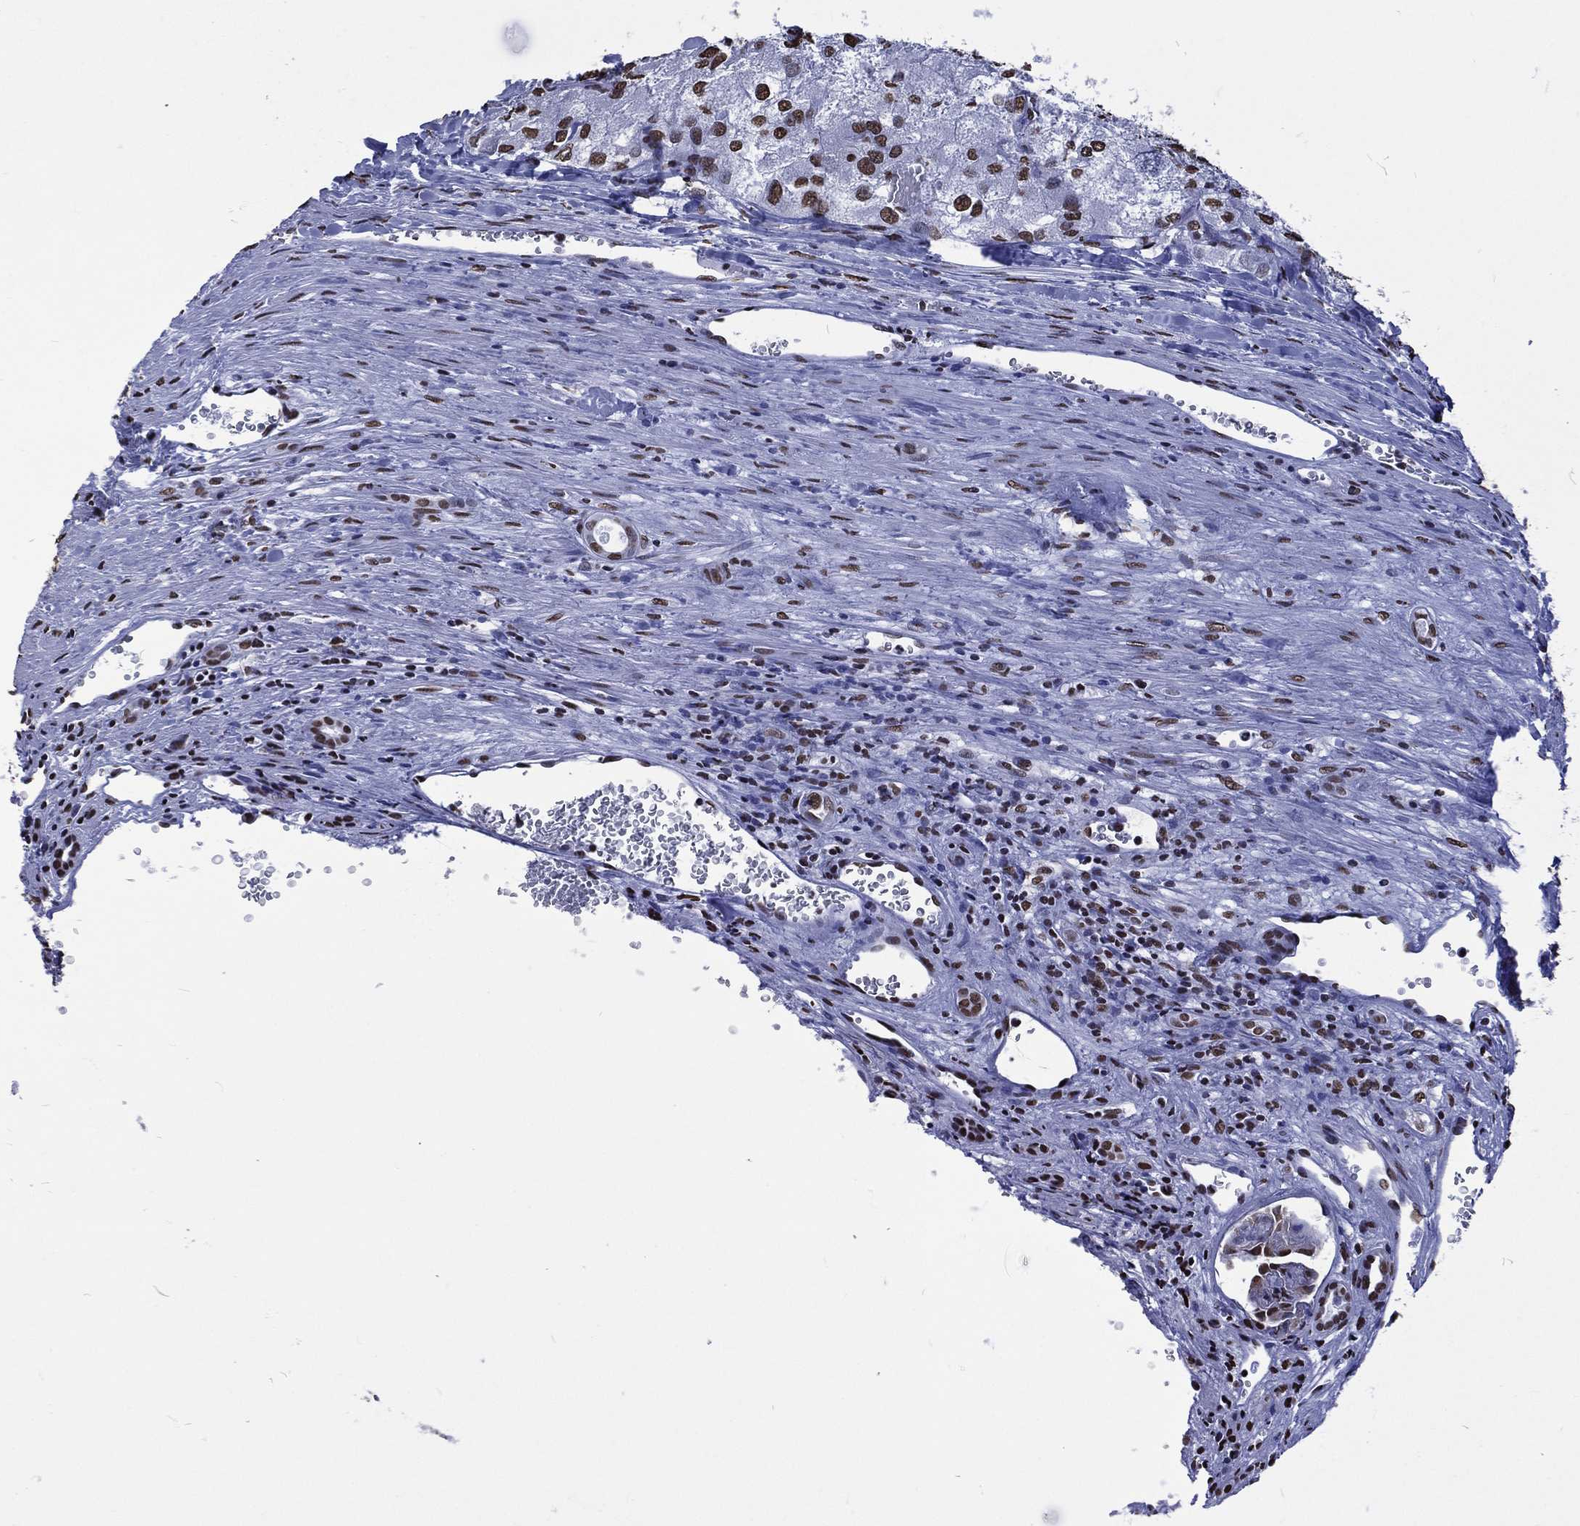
{"staining": {"intensity": "strong", "quantity": ">75%", "location": "nuclear"}, "tissue": "renal cancer", "cell_type": "Tumor cells", "image_type": "cancer", "snomed": [{"axis": "morphology", "description": "Adenocarcinoma, NOS"}, {"axis": "topography", "description": "Kidney"}], "caption": "The photomicrograph displays staining of renal adenocarcinoma, revealing strong nuclear protein expression (brown color) within tumor cells.", "gene": "RETREG2", "patient": {"sex": "female", "age": 70}}